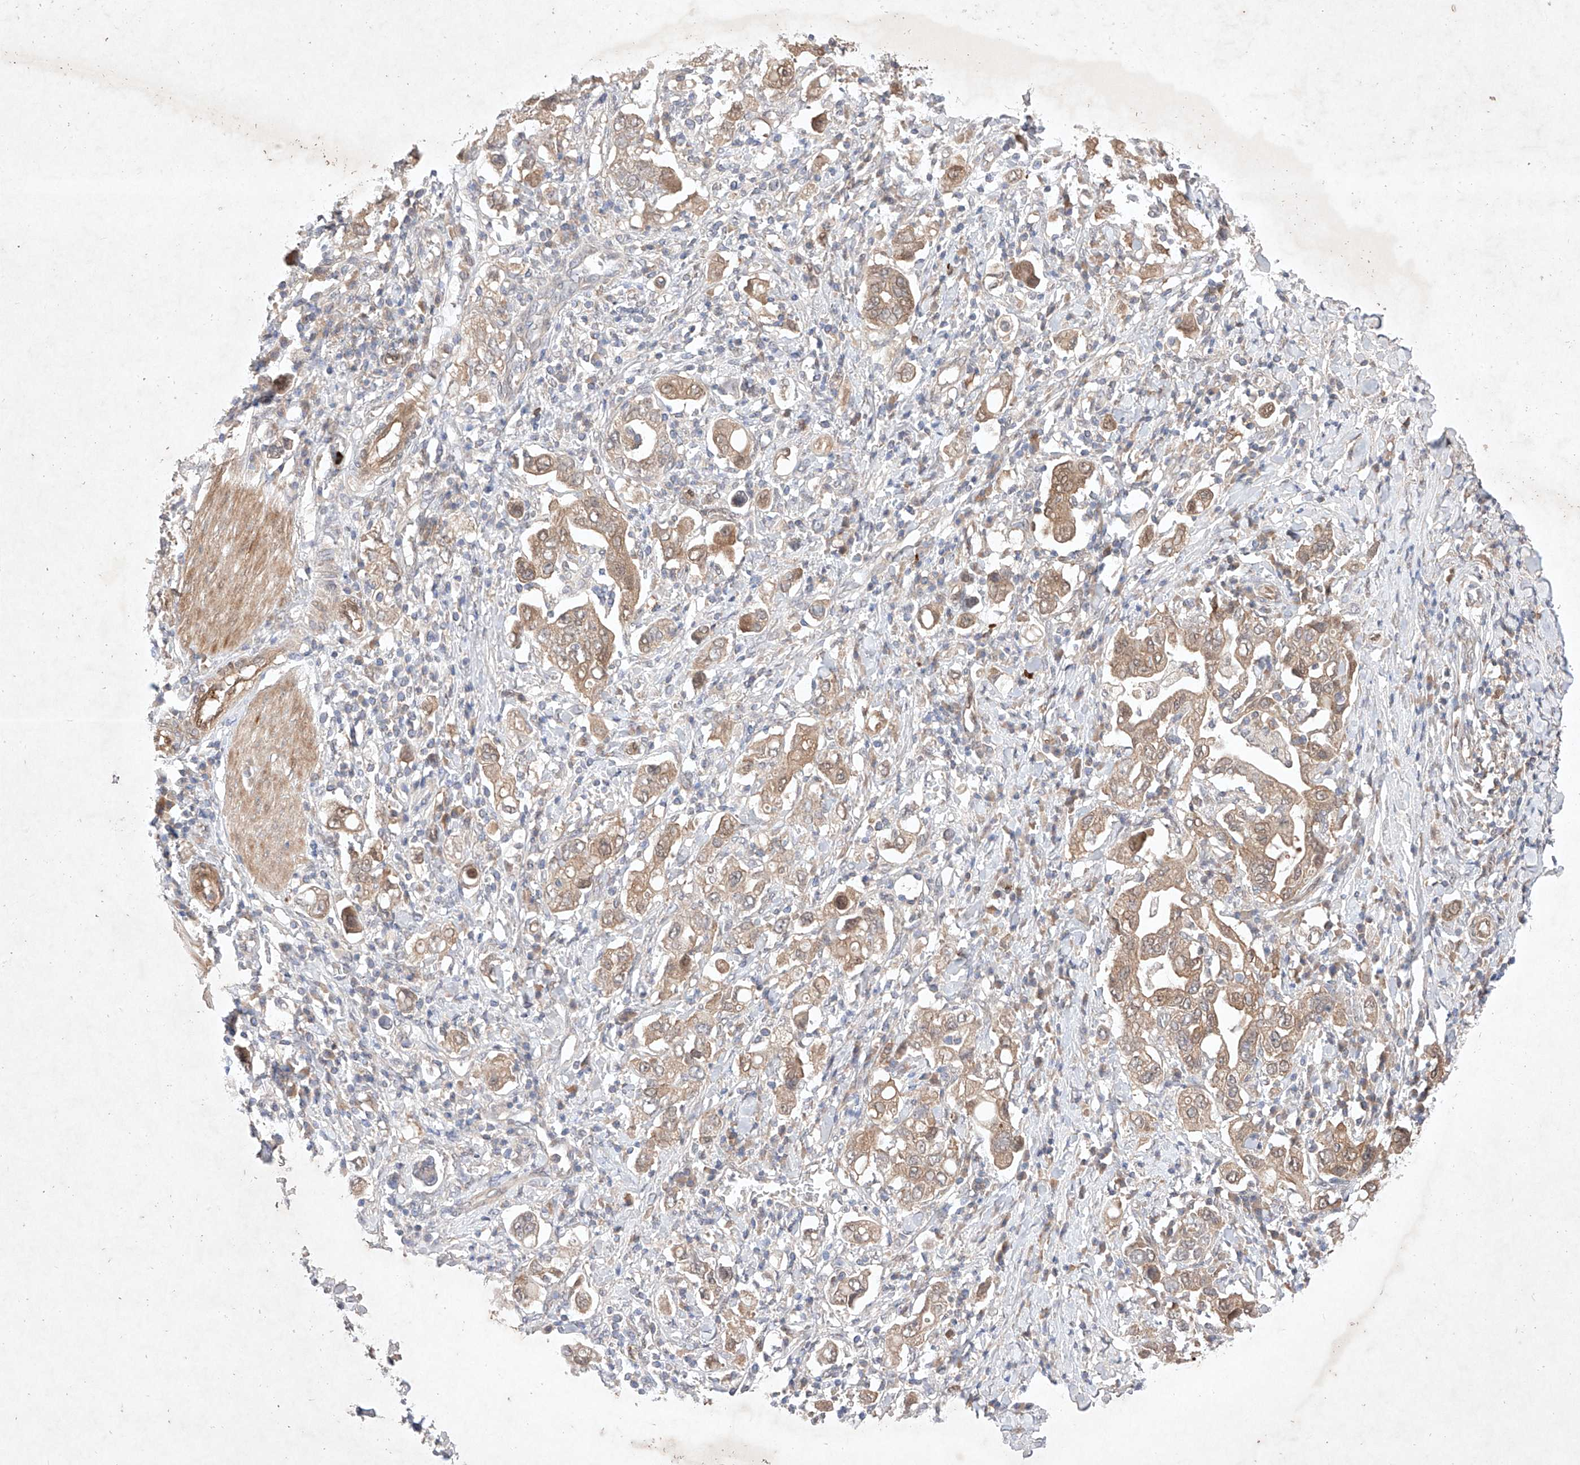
{"staining": {"intensity": "weak", "quantity": ">75%", "location": "cytoplasmic/membranous,nuclear"}, "tissue": "stomach cancer", "cell_type": "Tumor cells", "image_type": "cancer", "snomed": [{"axis": "morphology", "description": "Adenocarcinoma, NOS"}, {"axis": "topography", "description": "Stomach, upper"}], "caption": "A brown stain labels weak cytoplasmic/membranous and nuclear staining of a protein in adenocarcinoma (stomach) tumor cells.", "gene": "ZNF124", "patient": {"sex": "male", "age": 62}}